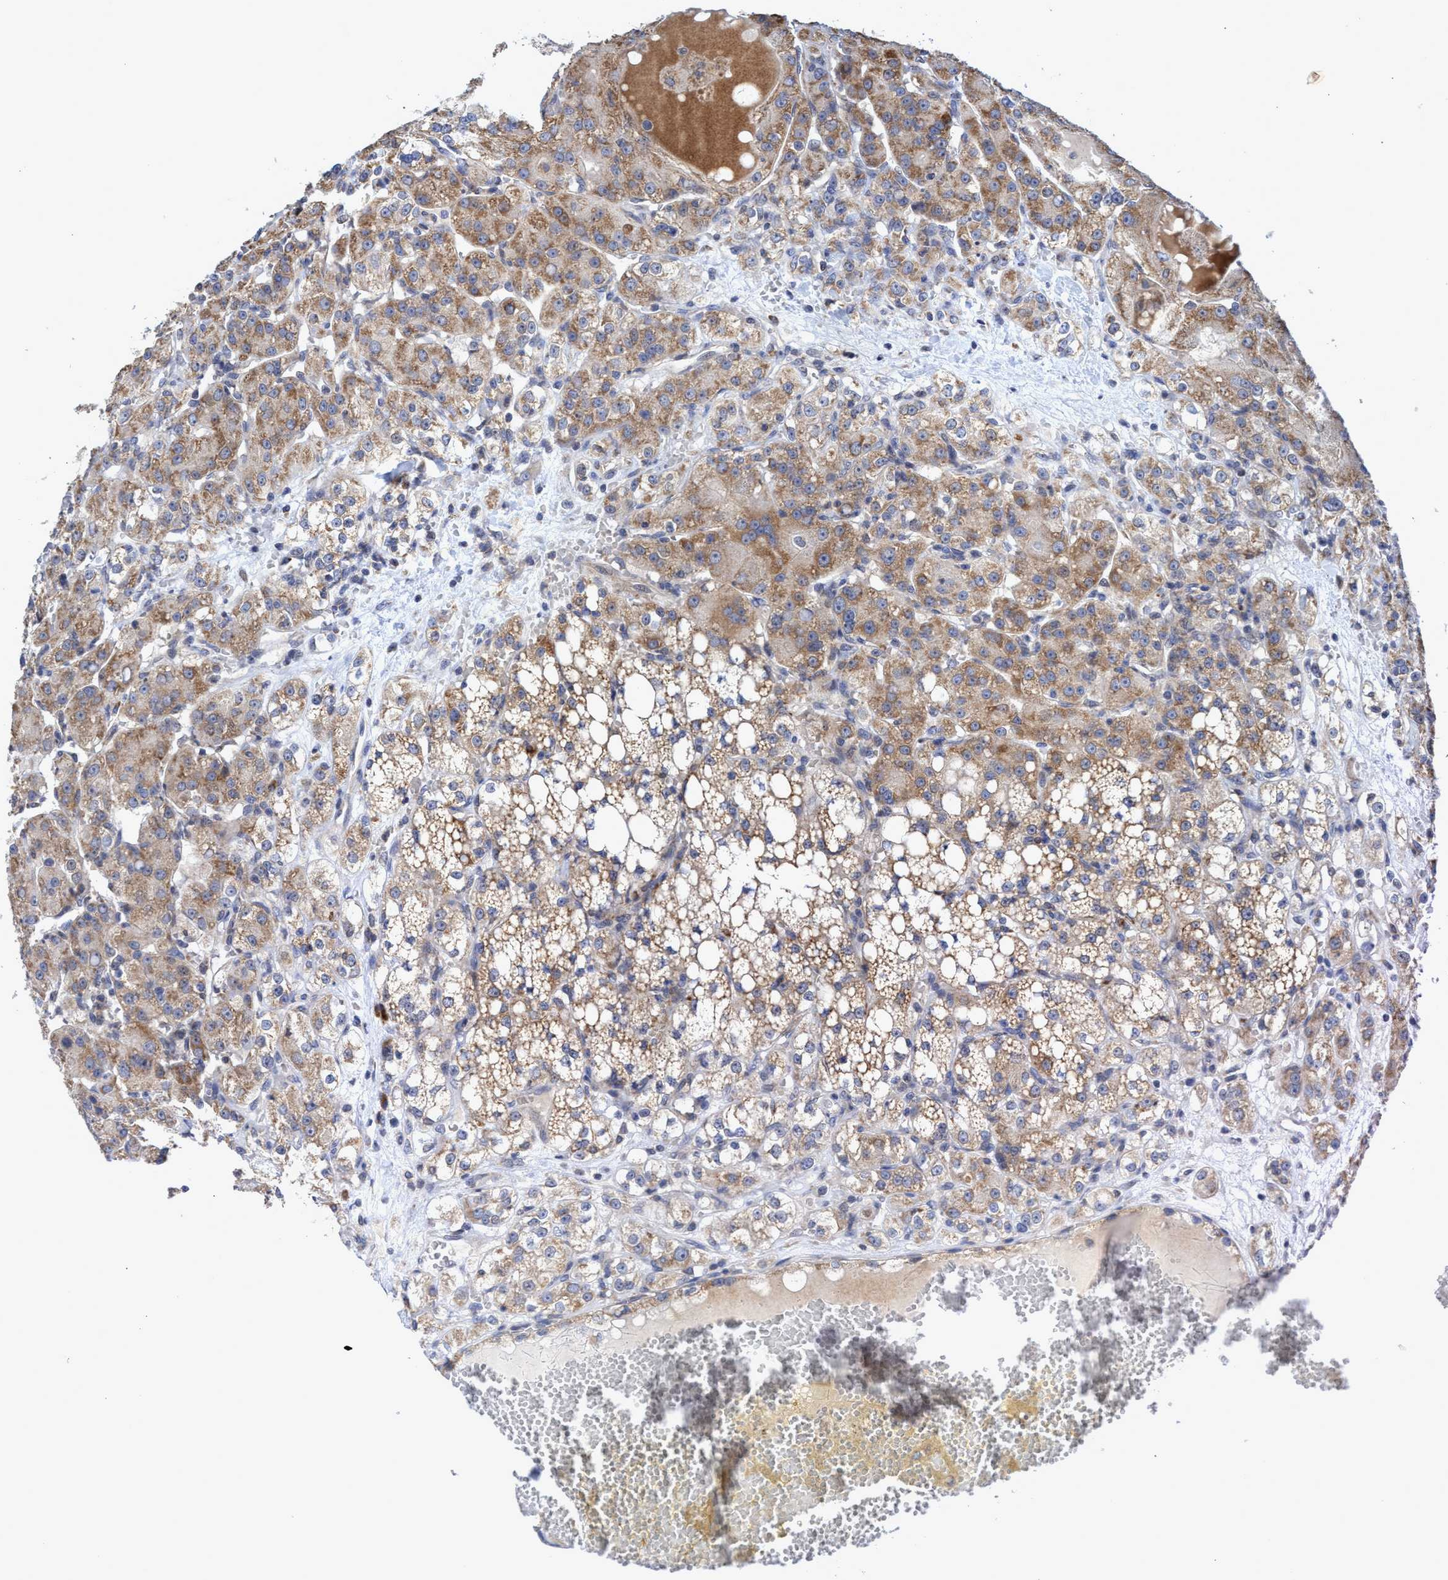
{"staining": {"intensity": "moderate", "quantity": ">75%", "location": "cytoplasmic/membranous"}, "tissue": "renal cancer", "cell_type": "Tumor cells", "image_type": "cancer", "snomed": [{"axis": "morphology", "description": "Normal tissue, NOS"}, {"axis": "morphology", "description": "Adenocarcinoma, NOS"}, {"axis": "topography", "description": "Kidney"}], "caption": "Renal cancer (adenocarcinoma) stained with IHC shows moderate cytoplasmic/membranous positivity in approximately >75% of tumor cells.", "gene": "NAT16", "patient": {"sex": "male", "age": 61}}